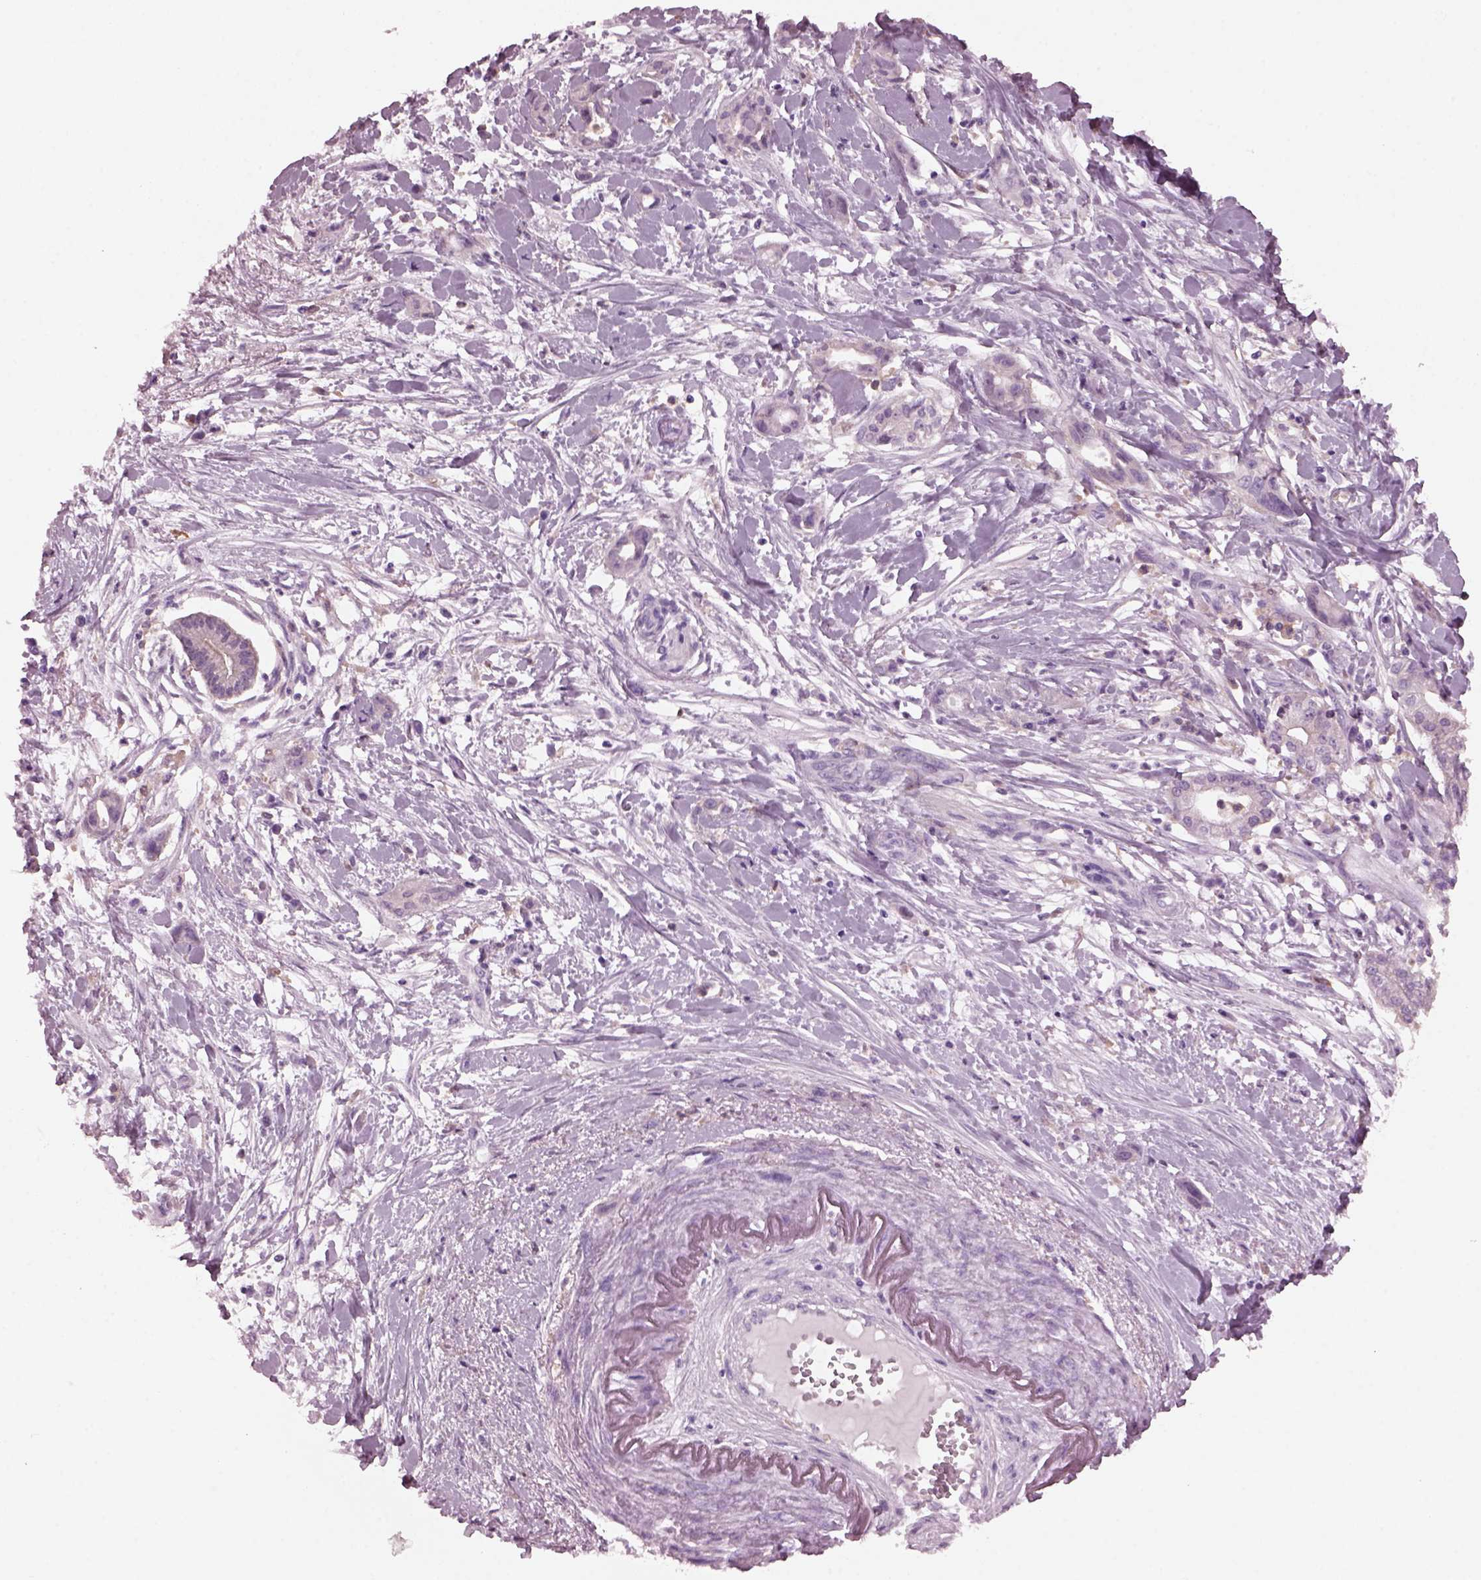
{"staining": {"intensity": "negative", "quantity": "none", "location": "none"}, "tissue": "pancreatic cancer", "cell_type": "Tumor cells", "image_type": "cancer", "snomed": [{"axis": "morphology", "description": "Normal tissue, NOS"}, {"axis": "morphology", "description": "Adenocarcinoma, NOS"}, {"axis": "topography", "description": "Lymph node"}, {"axis": "topography", "description": "Pancreas"}], "caption": "This is an immunohistochemistry micrograph of pancreatic cancer. There is no staining in tumor cells.", "gene": "SHTN1", "patient": {"sex": "female", "age": 58}}